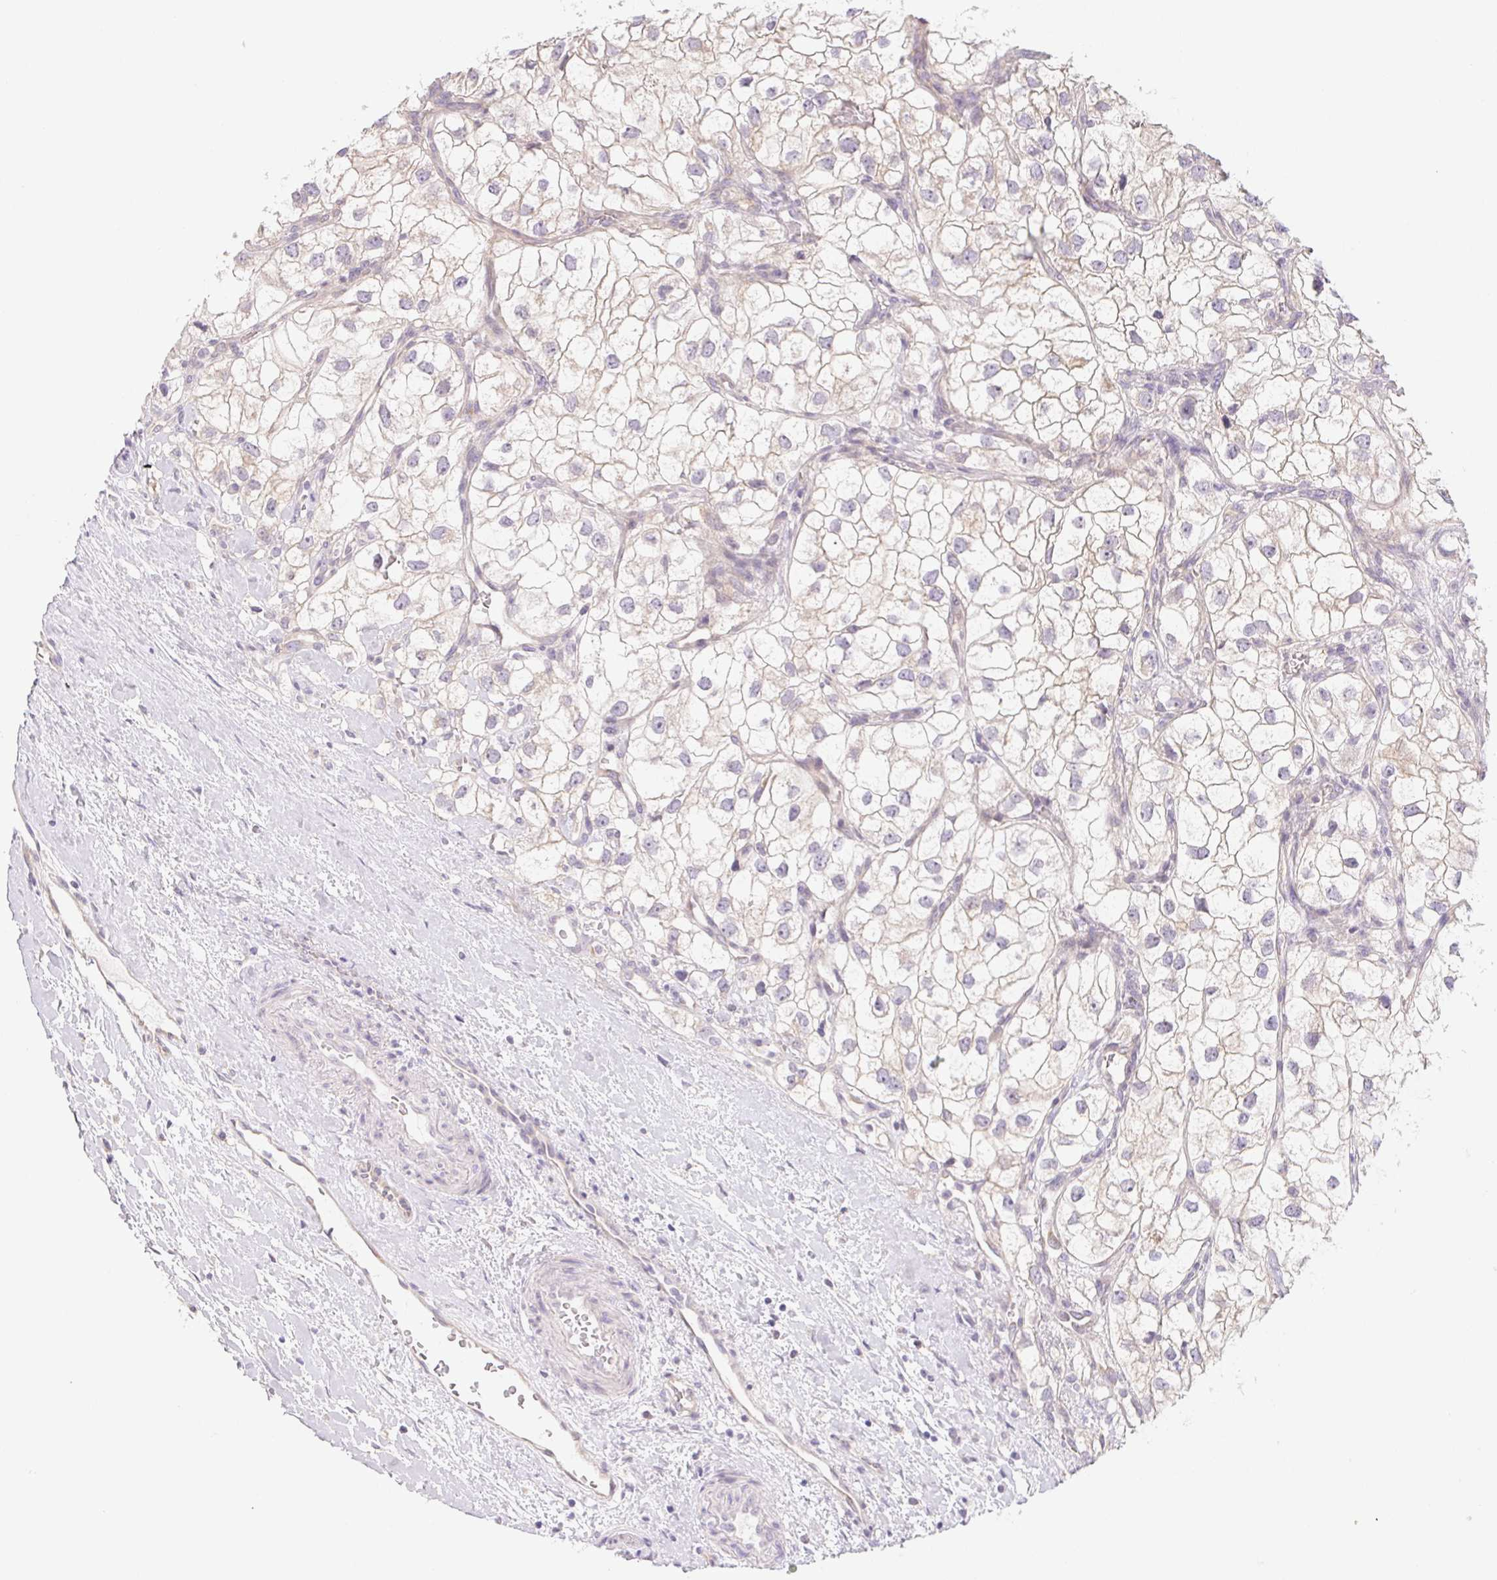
{"staining": {"intensity": "negative", "quantity": "none", "location": "none"}, "tissue": "renal cancer", "cell_type": "Tumor cells", "image_type": "cancer", "snomed": [{"axis": "morphology", "description": "Adenocarcinoma, NOS"}, {"axis": "topography", "description": "Kidney"}], "caption": "A high-resolution histopathology image shows IHC staining of renal cancer (adenocarcinoma), which reveals no significant positivity in tumor cells.", "gene": "CTNND2", "patient": {"sex": "male", "age": 59}}